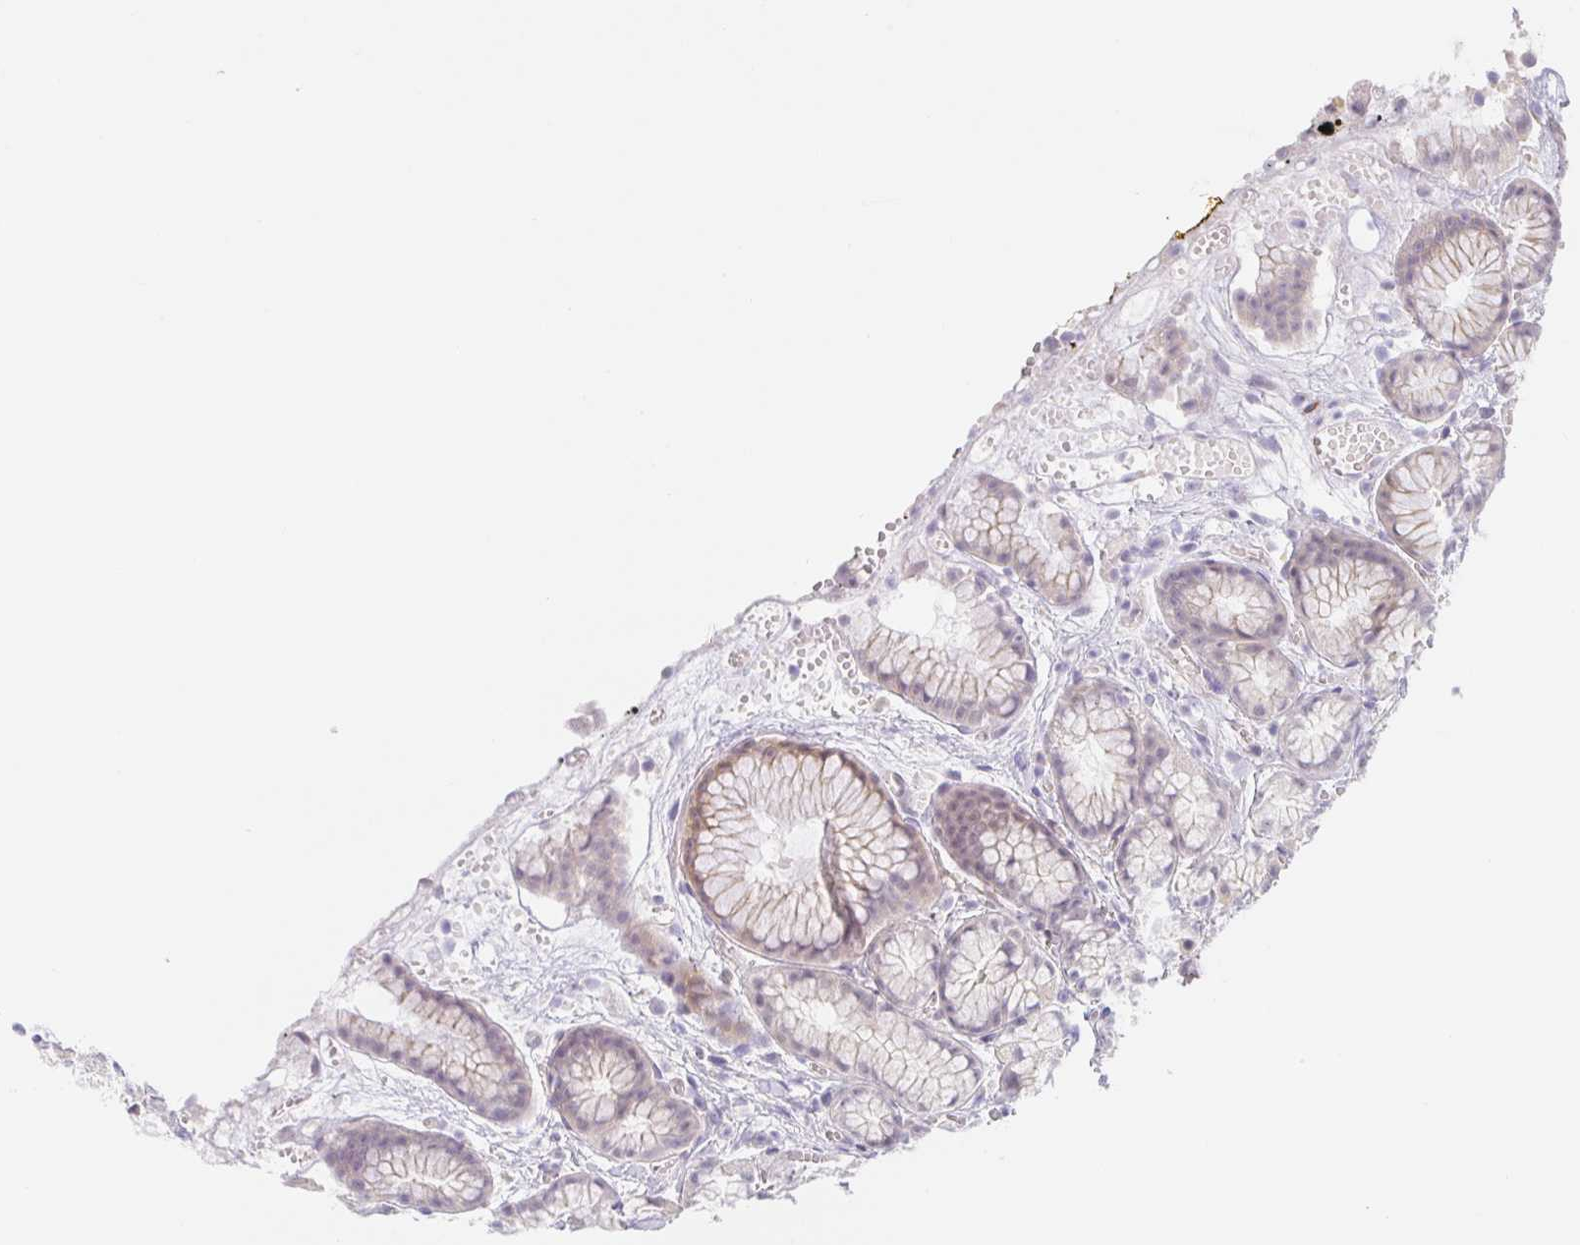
{"staining": {"intensity": "weak", "quantity": "25%-75%", "location": "cytoplasmic/membranous,nuclear"}, "tissue": "stomach", "cell_type": "Glandular cells", "image_type": "normal", "snomed": [{"axis": "morphology", "description": "Normal tissue, NOS"}, {"axis": "topography", "description": "Smooth muscle"}, {"axis": "topography", "description": "Stomach"}], "caption": "The histopathology image demonstrates a brown stain indicating the presence of a protein in the cytoplasmic/membranous,nuclear of glandular cells in stomach.", "gene": "TMEM86A", "patient": {"sex": "male", "age": 70}}